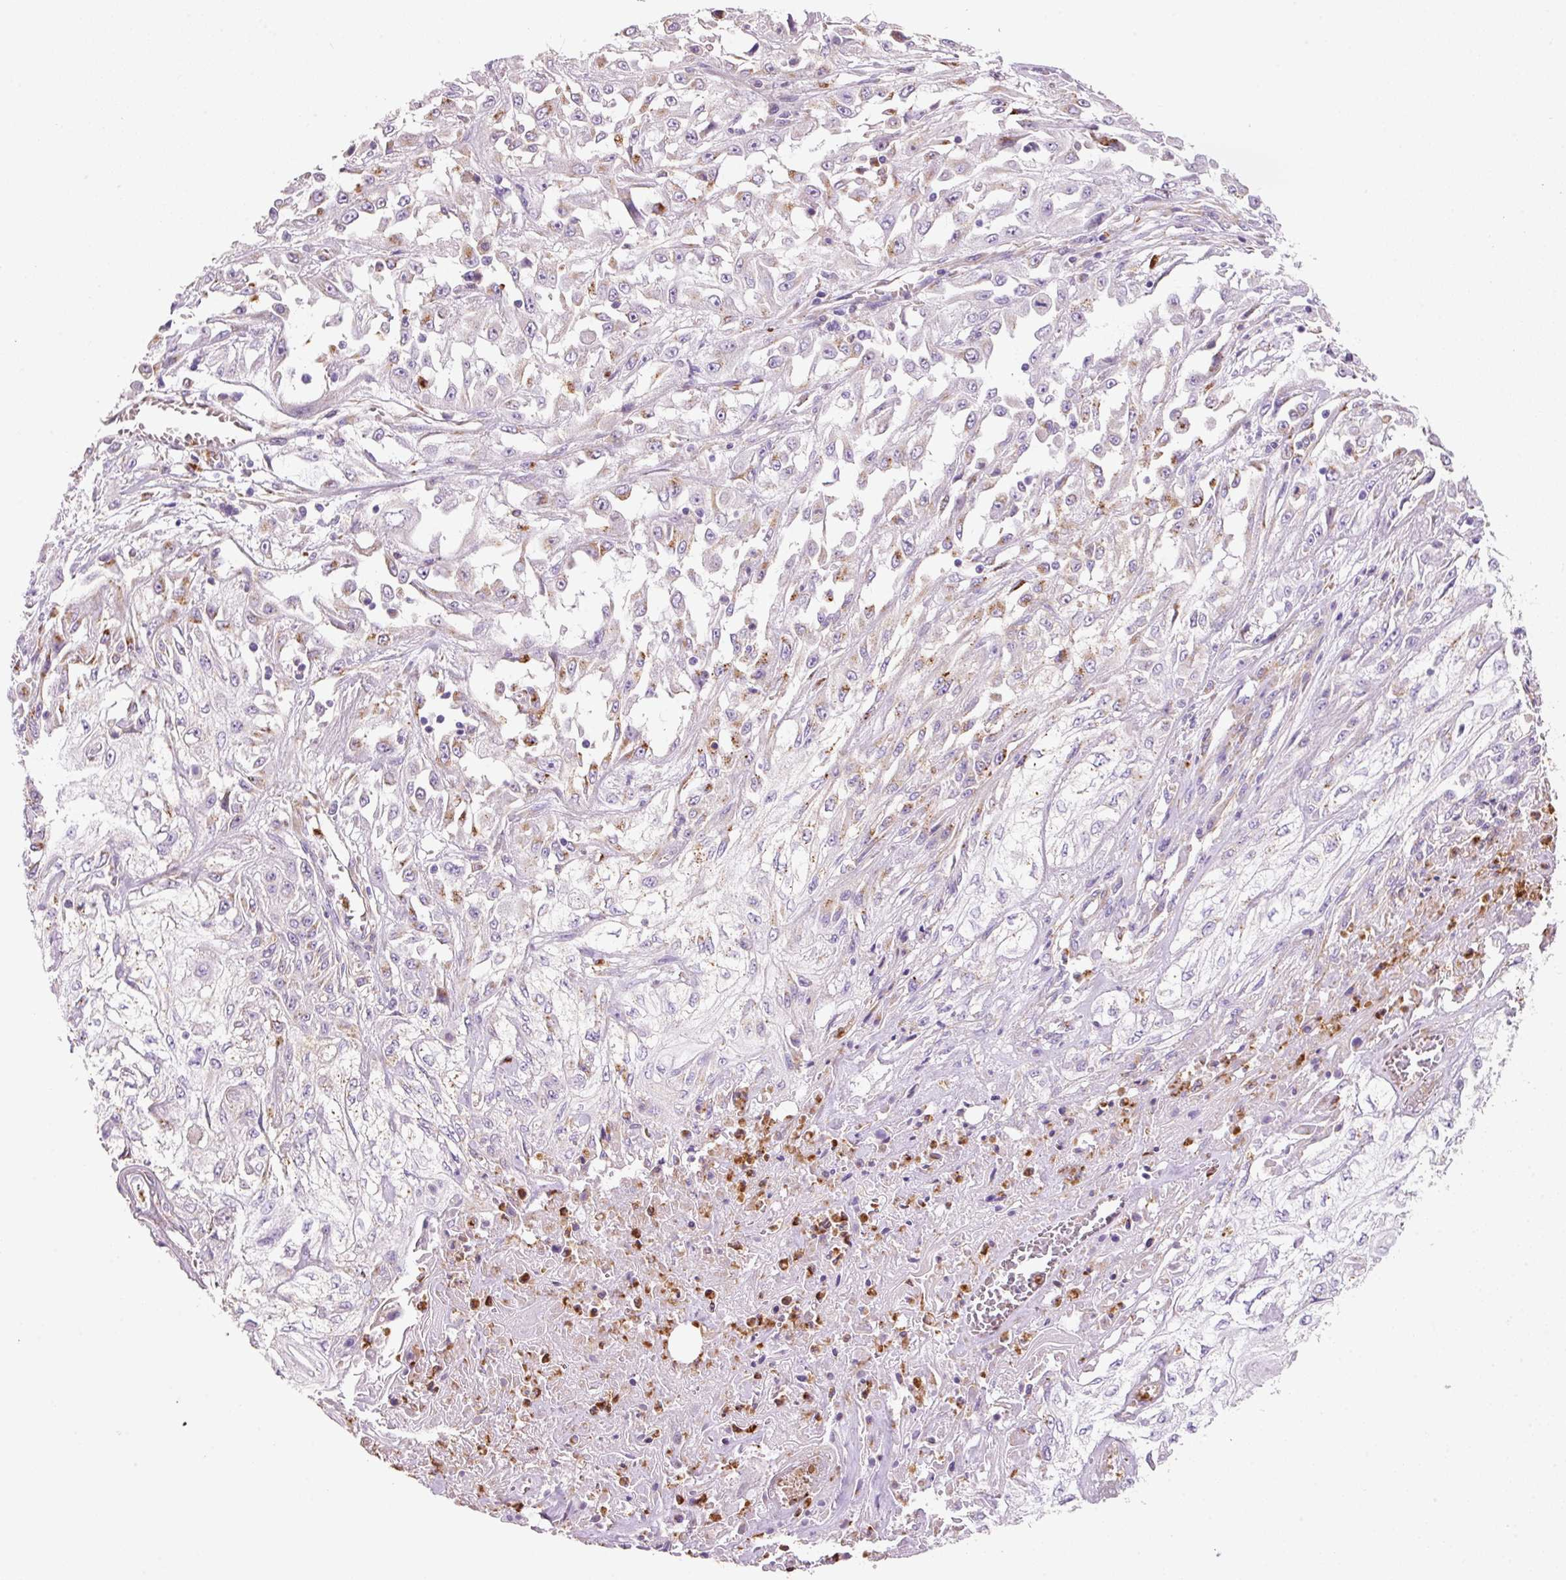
{"staining": {"intensity": "moderate", "quantity": "<25%", "location": "cytoplasmic/membranous"}, "tissue": "skin cancer", "cell_type": "Tumor cells", "image_type": "cancer", "snomed": [{"axis": "morphology", "description": "Squamous cell carcinoma, NOS"}, {"axis": "morphology", "description": "Squamous cell carcinoma, metastatic, NOS"}, {"axis": "topography", "description": "Skin"}, {"axis": "topography", "description": "Lymph node"}], "caption": "IHC staining of skin cancer (metastatic squamous cell carcinoma), which exhibits low levels of moderate cytoplasmic/membranous positivity in approximately <25% of tumor cells indicating moderate cytoplasmic/membranous protein positivity. The staining was performed using DAB (brown) for protein detection and nuclei were counterstained in hematoxylin (blue).", "gene": "TMC8", "patient": {"sex": "male", "age": 75}}